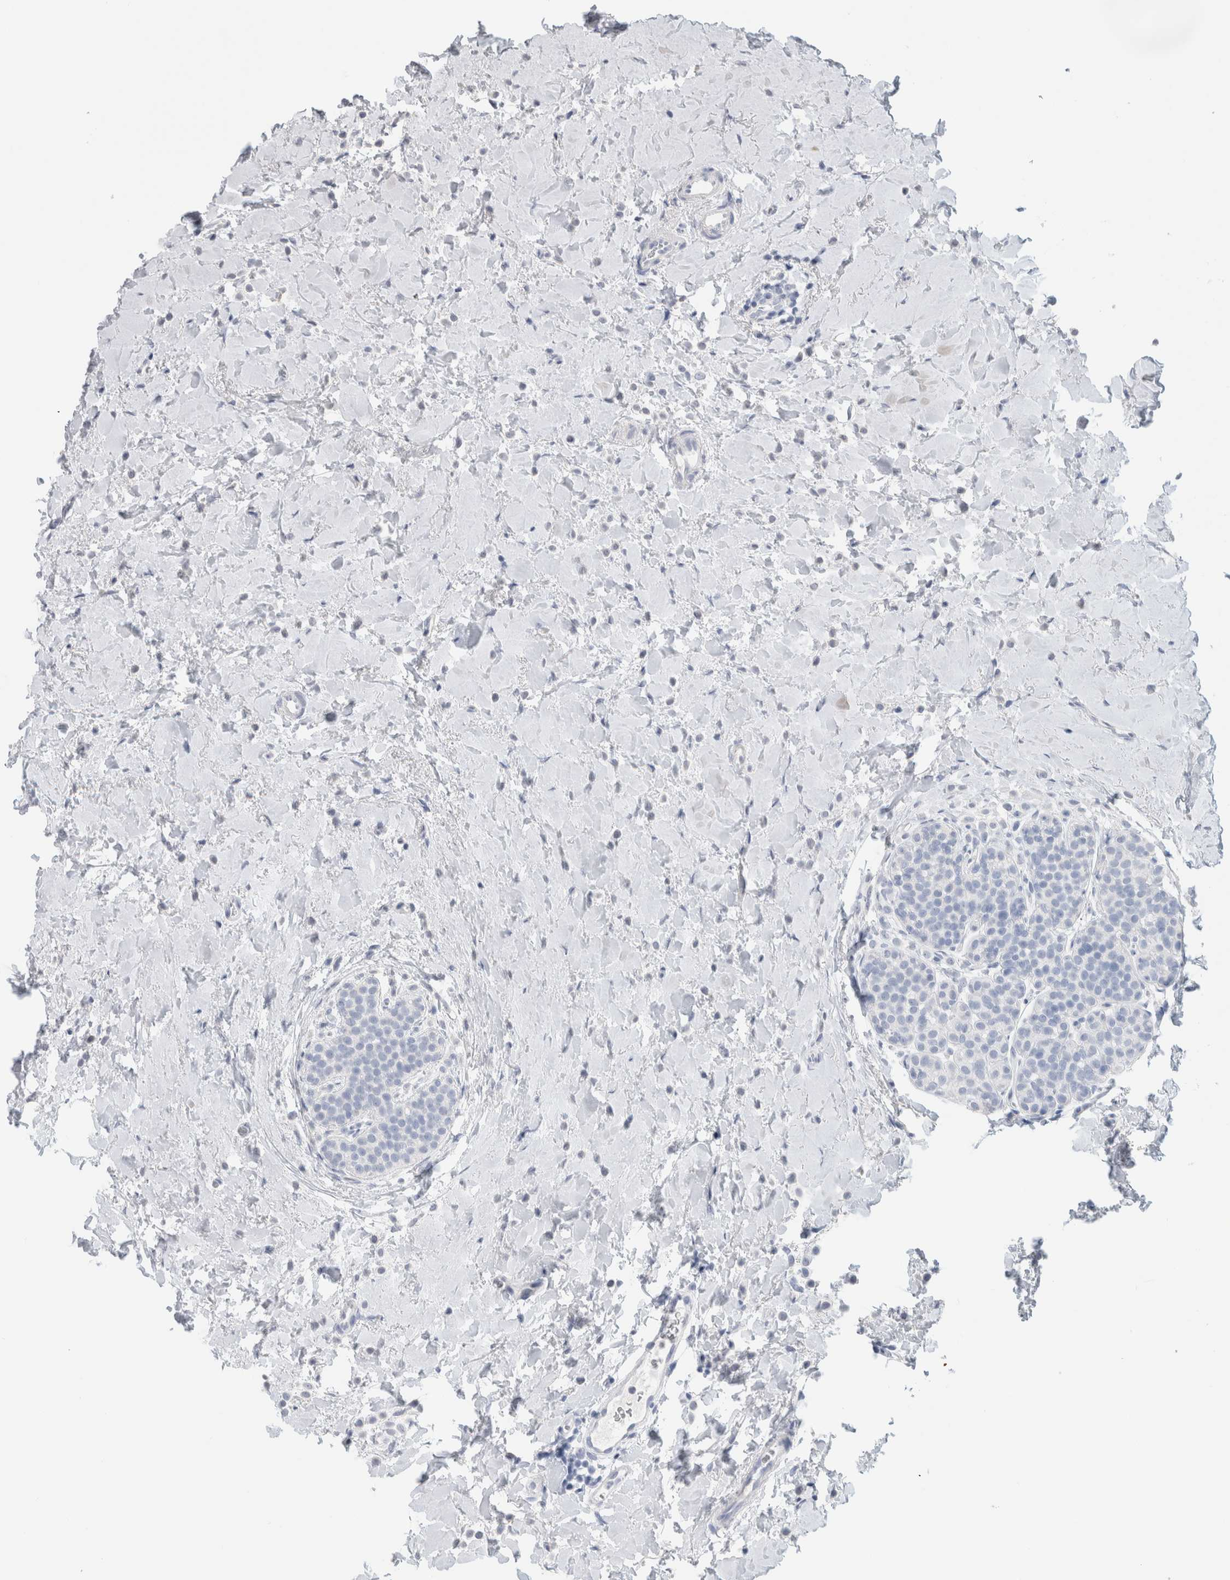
{"staining": {"intensity": "negative", "quantity": "none", "location": "none"}, "tissue": "breast cancer", "cell_type": "Tumor cells", "image_type": "cancer", "snomed": [{"axis": "morphology", "description": "Normal tissue, NOS"}, {"axis": "morphology", "description": "Lobular carcinoma"}, {"axis": "topography", "description": "Breast"}], "caption": "Immunohistochemistry (IHC) photomicrograph of neoplastic tissue: human lobular carcinoma (breast) stained with DAB (3,3'-diaminobenzidine) reveals no significant protein expression in tumor cells.", "gene": "BCAN", "patient": {"sex": "female", "age": 50}}